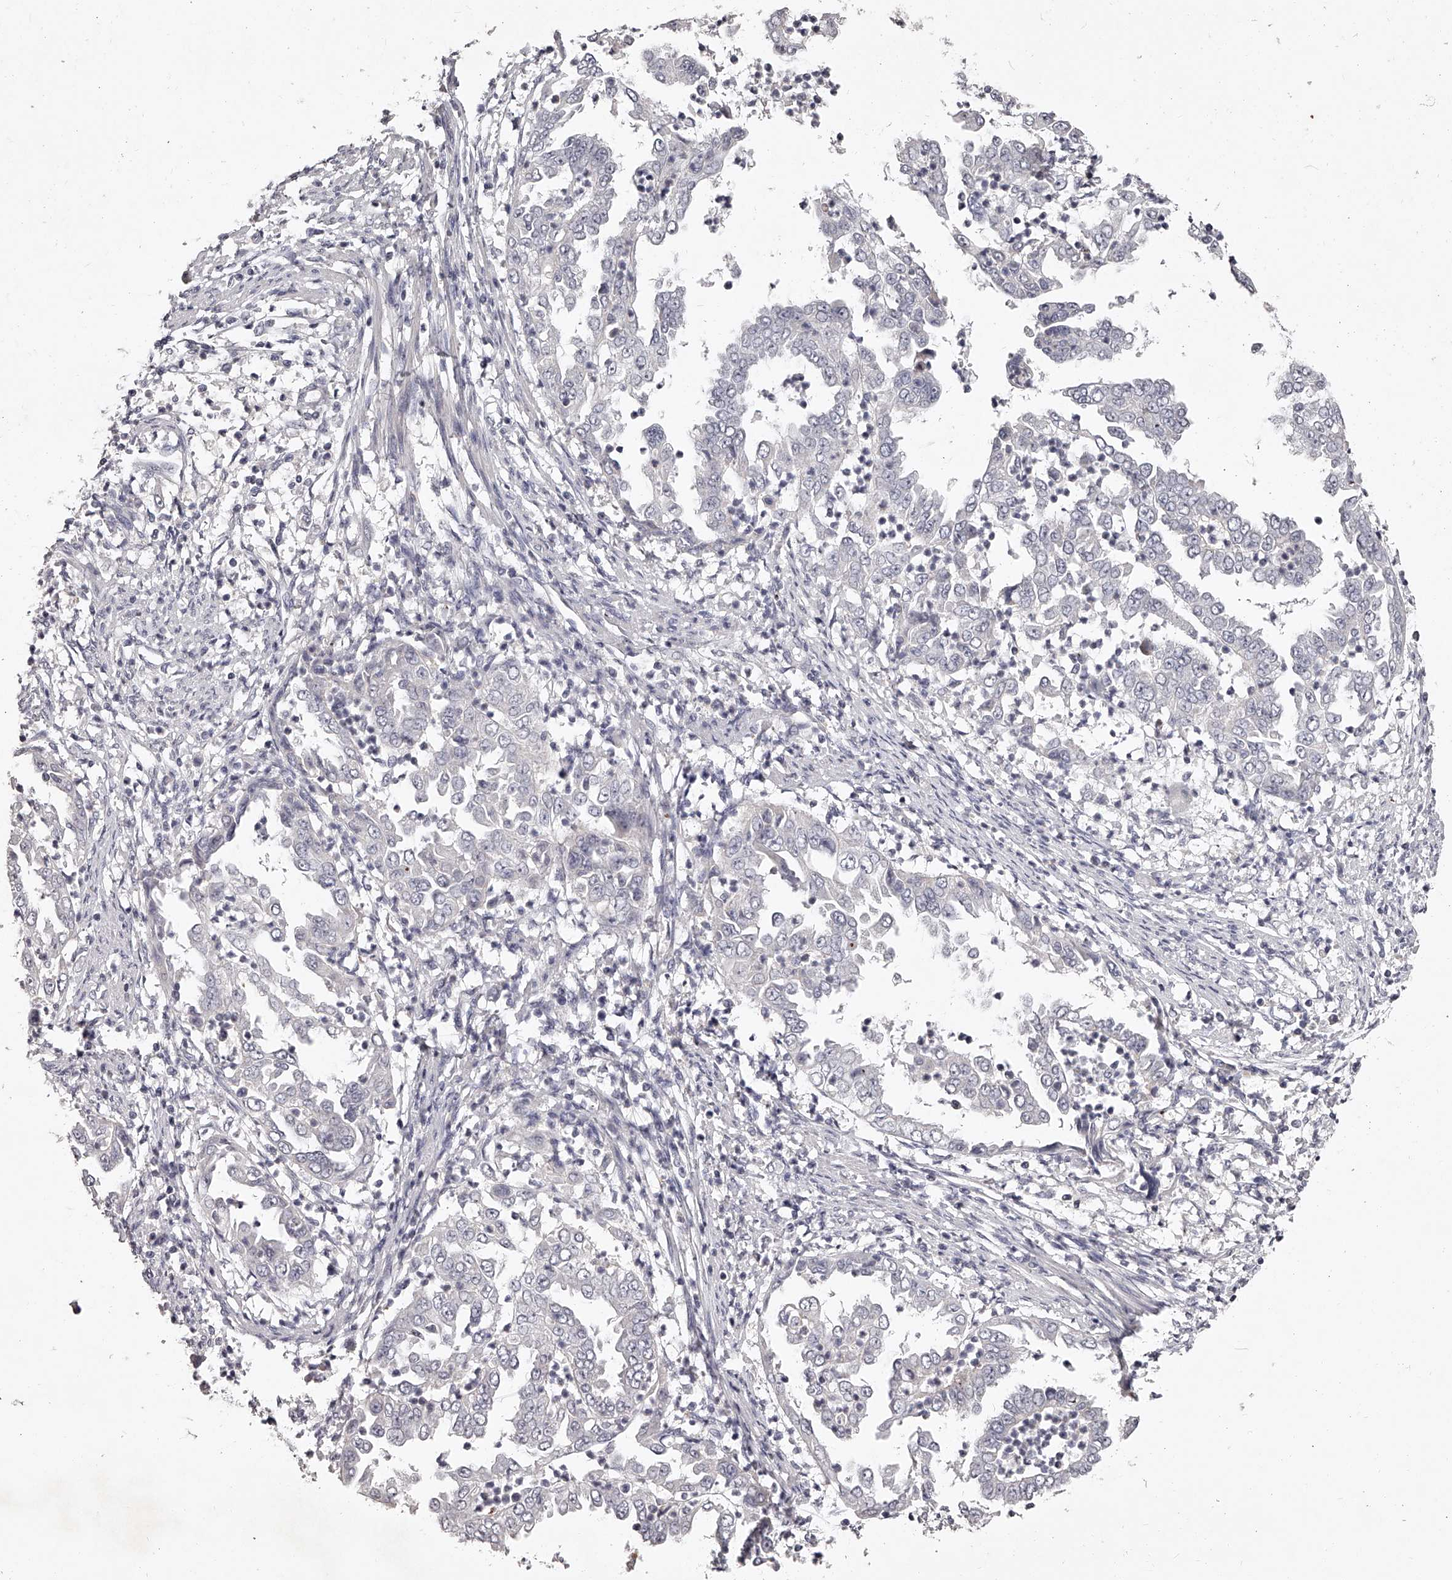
{"staining": {"intensity": "negative", "quantity": "none", "location": "none"}, "tissue": "endometrial cancer", "cell_type": "Tumor cells", "image_type": "cancer", "snomed": [{"axis": "morphology", "description": "Adenocarcinoma, NOS"}, {"axis": "topography", "description": "Endometrium"}], "caption": "This is an IHC histopathology image of adenocarcinoma (endometrial). There is no expression in tumor cells.", "gene": "NT5DC1", "patient": {"sex": "female", "age": 85}}